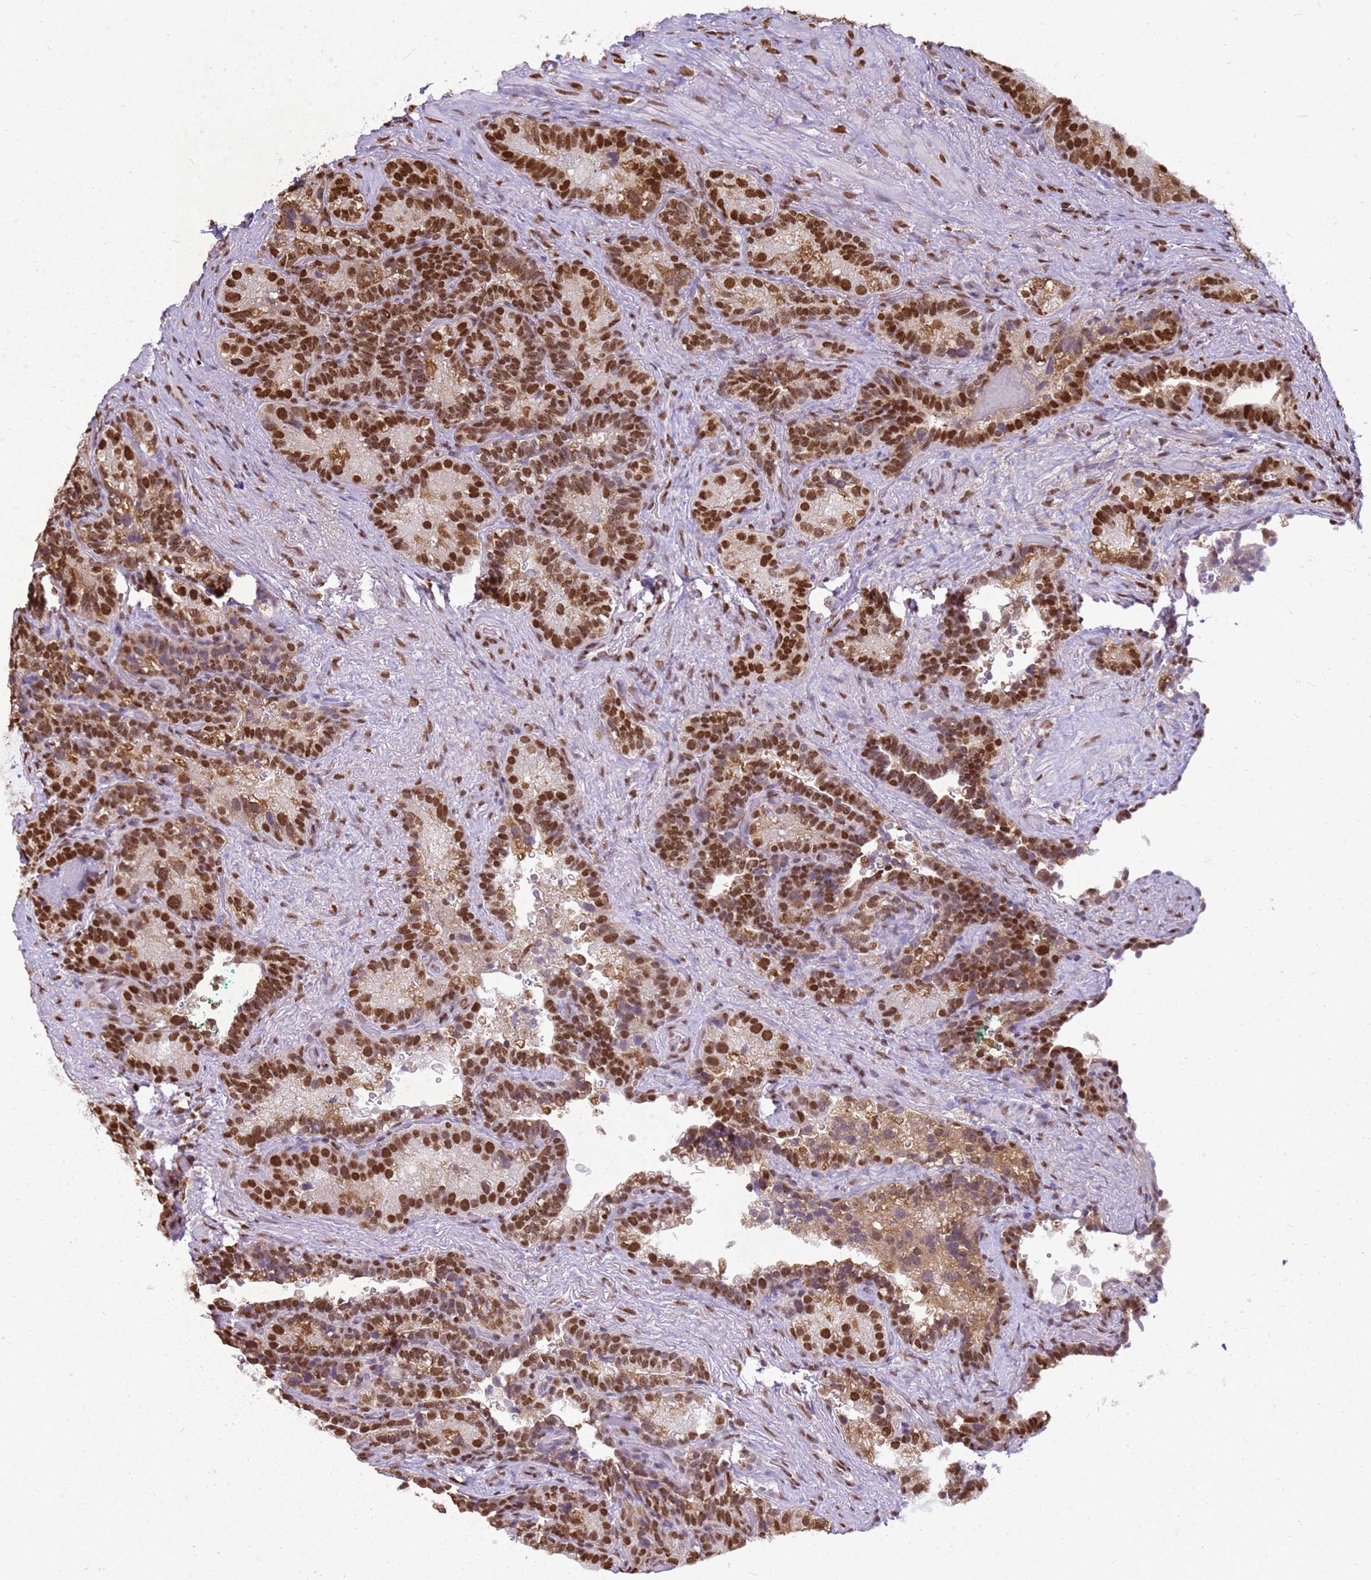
{"staining": {"intensity": "moderate", "quantity": ">75%", "location": "nuclear"}, "tissue": "seminal vesicle", "cell_type": "Glandular cells", "image_type": "normal", "snomed": [{"axis": "morphology", "description": "Normal tissue, NOS"}, {"axis": "topography", "description": "Seminal veicle"}], "caption": "Protein positivity by immunohistochemistry (IHC) displays moderate nuclear expression in approximately >75% of glandular cells in unremarkable seminal vesicle.", "gene": "APEX1", "patient": {"sex": "male", "age": 62}}